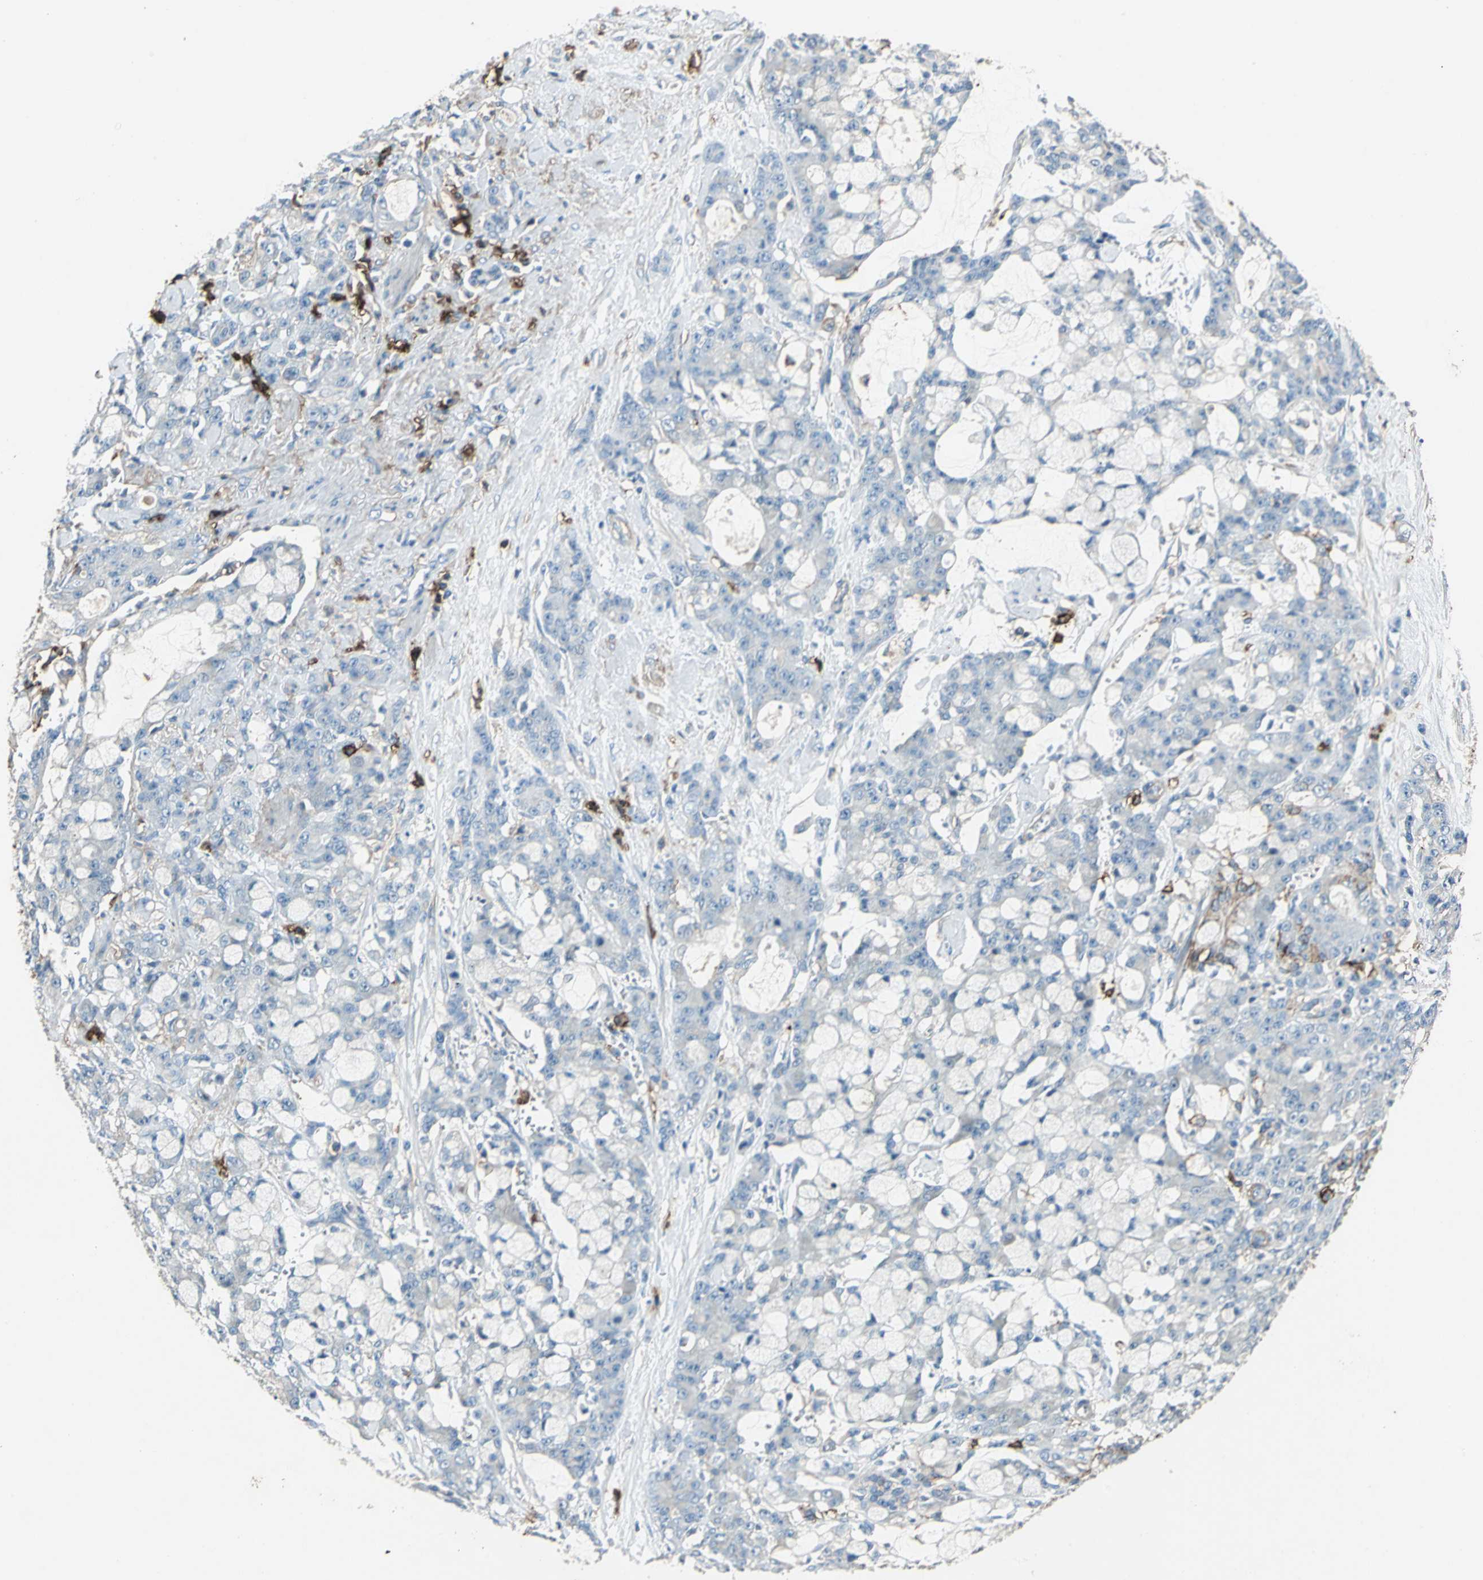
{"staining": {"intensity": "negative", "quantity": "none", "location": "none"}, "tissue": "pancreatic cancer", "cell_type": "Tumor cells", "image_type": "cancer", "snomed": [{"axis": "morphology", "description": "Adenocarcinoma, NOS"}, {"axis": "topography", "description": "Pancreas"}], "caption": "Immunohistochemistry (IHC) histopathology image of neoplastic tissue: pancreatic cancer stained with DAB (3,3'-diaminobenzidine) displays no significant protein expression in tumor cells. (DAB (3,3'-diaminobenzidine) immunohistochemistry (IHC) with hematoxylin counter stain).", "gene": "CD44", "patient": {"sex": "female", "age": 73}}